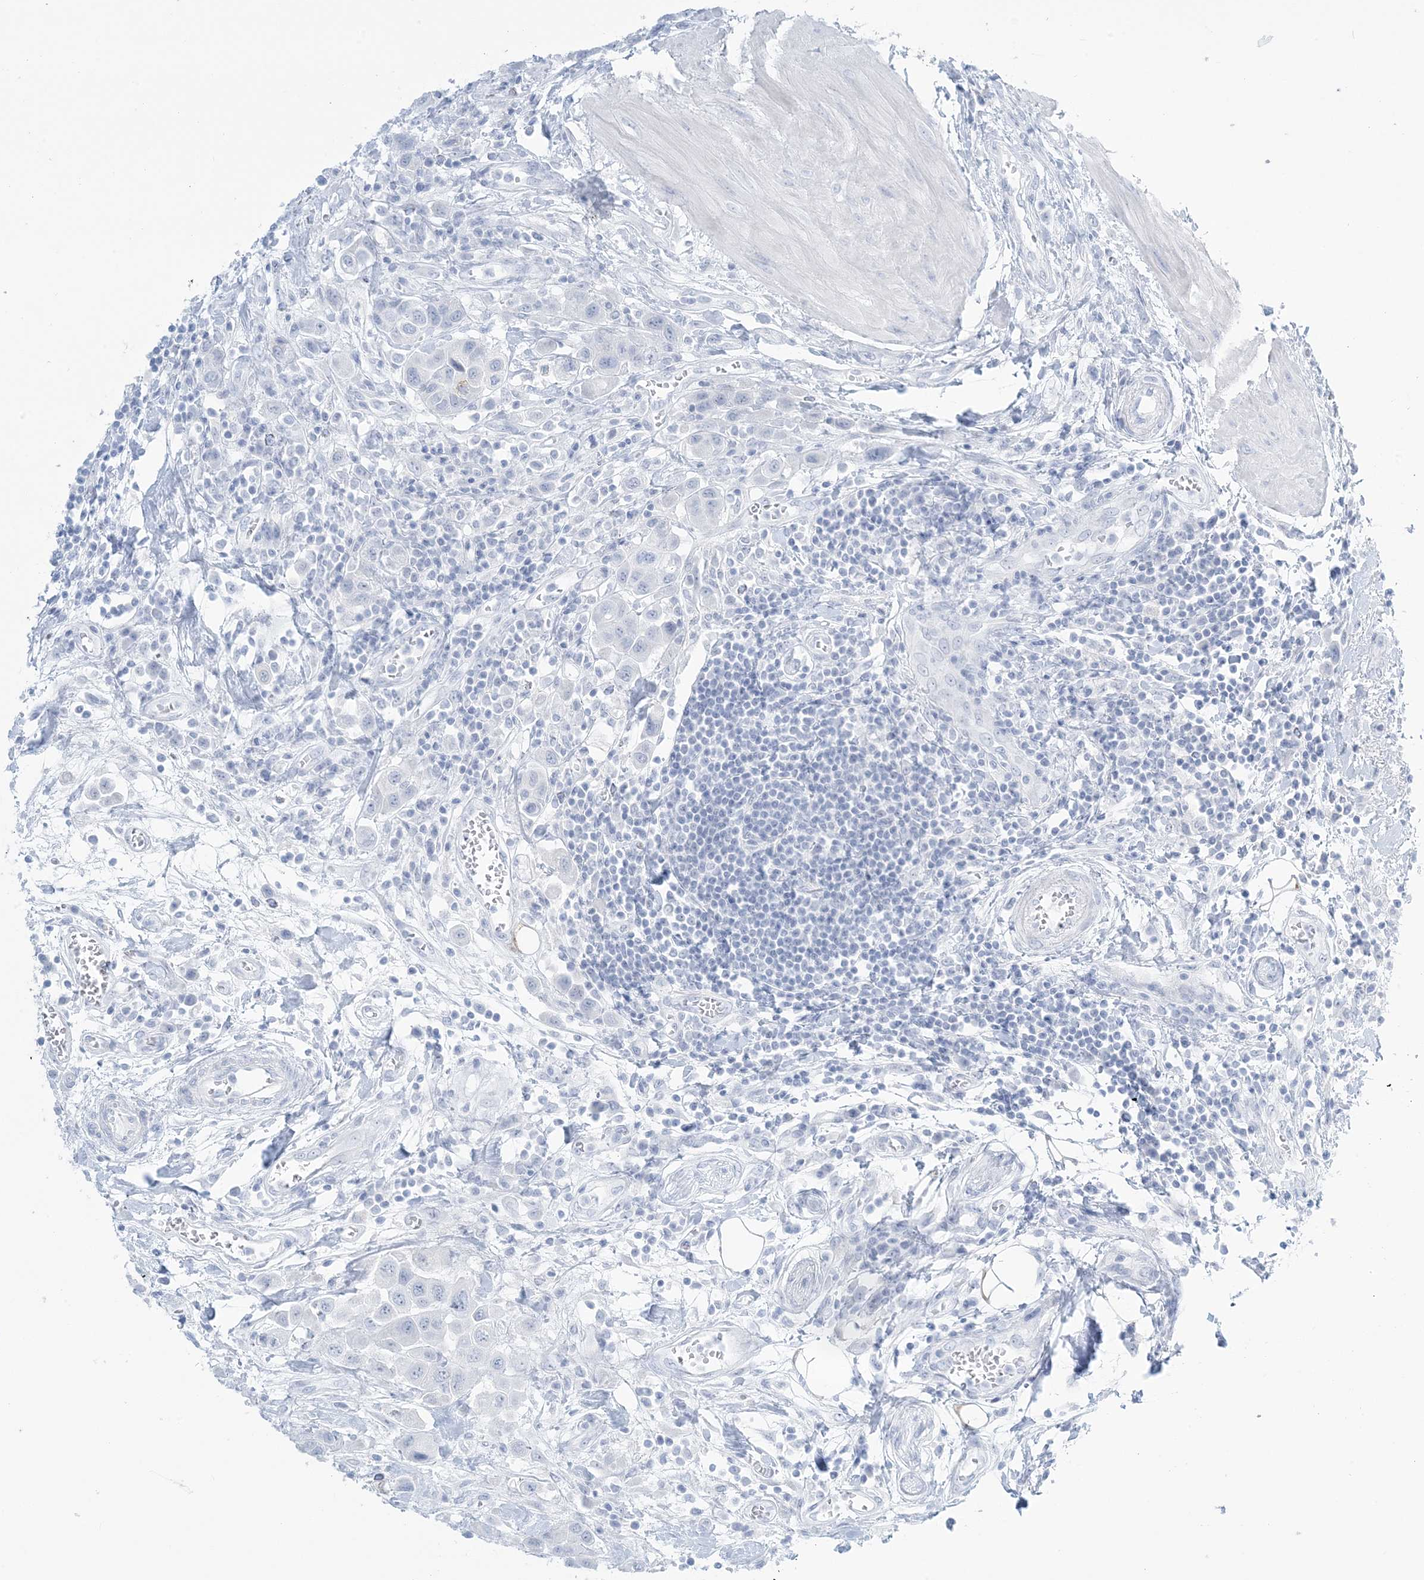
{"staining": {"intensity": "negative", "quantity": "none", "location": "none"}, "tissue": "urothelial cancer", "cell_type": "Tumor cells", "image_type": "cancer", "snomed": [{"axis": "morphology", "description": "Urothelial carcinoma, High grade"}, {"axis": "topography", "description": "Urinary bladder"}], "caption": "High power microscopy photomicrograph of an immunohistochemistry photomicrograph of urothelial cancer, revealing no significant positivity in tumor cells.", "gene": "AGXT", "patient": {"sex": "male", "age": 50}}